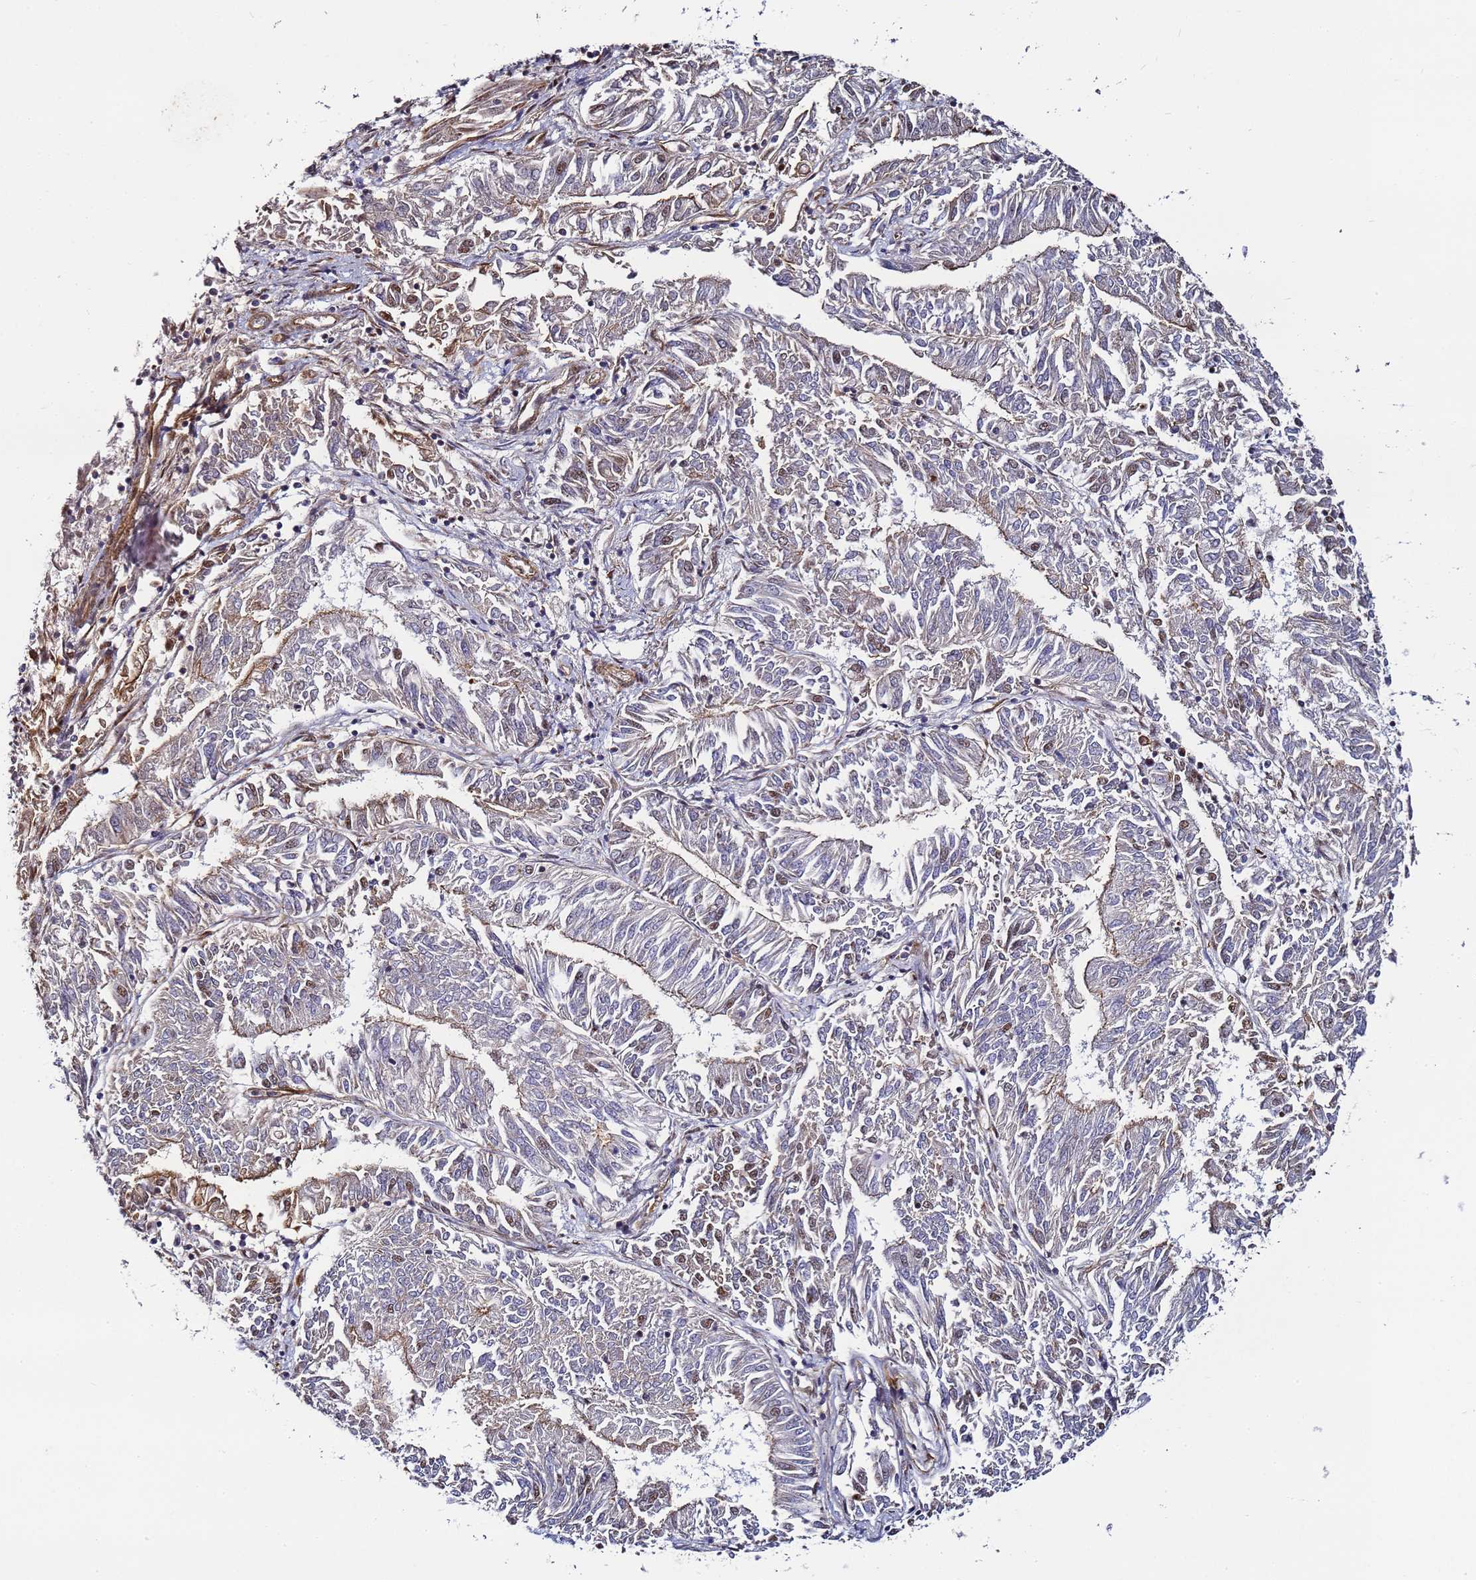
{"staining": {"intensity": "weak", "quantity": "<25%", "location": "cytoplasmic/membranous"}, "tissue": "endometrial cancer", "cell_type": "Tumor cells", "image_type": "cancer", "snomed": [{"axis": "morphology", "description": "Adenocarcinoma, NOS"}, {"axis": "topography", "description": "Endometrium"}], "caption": "Endometrial adenocarcinoma stained for a protein using immunohistochemistry demonstrates no expression tumor cells.", "gene": "PSMA7", "patient": {"sex": "female", "age": 58}}